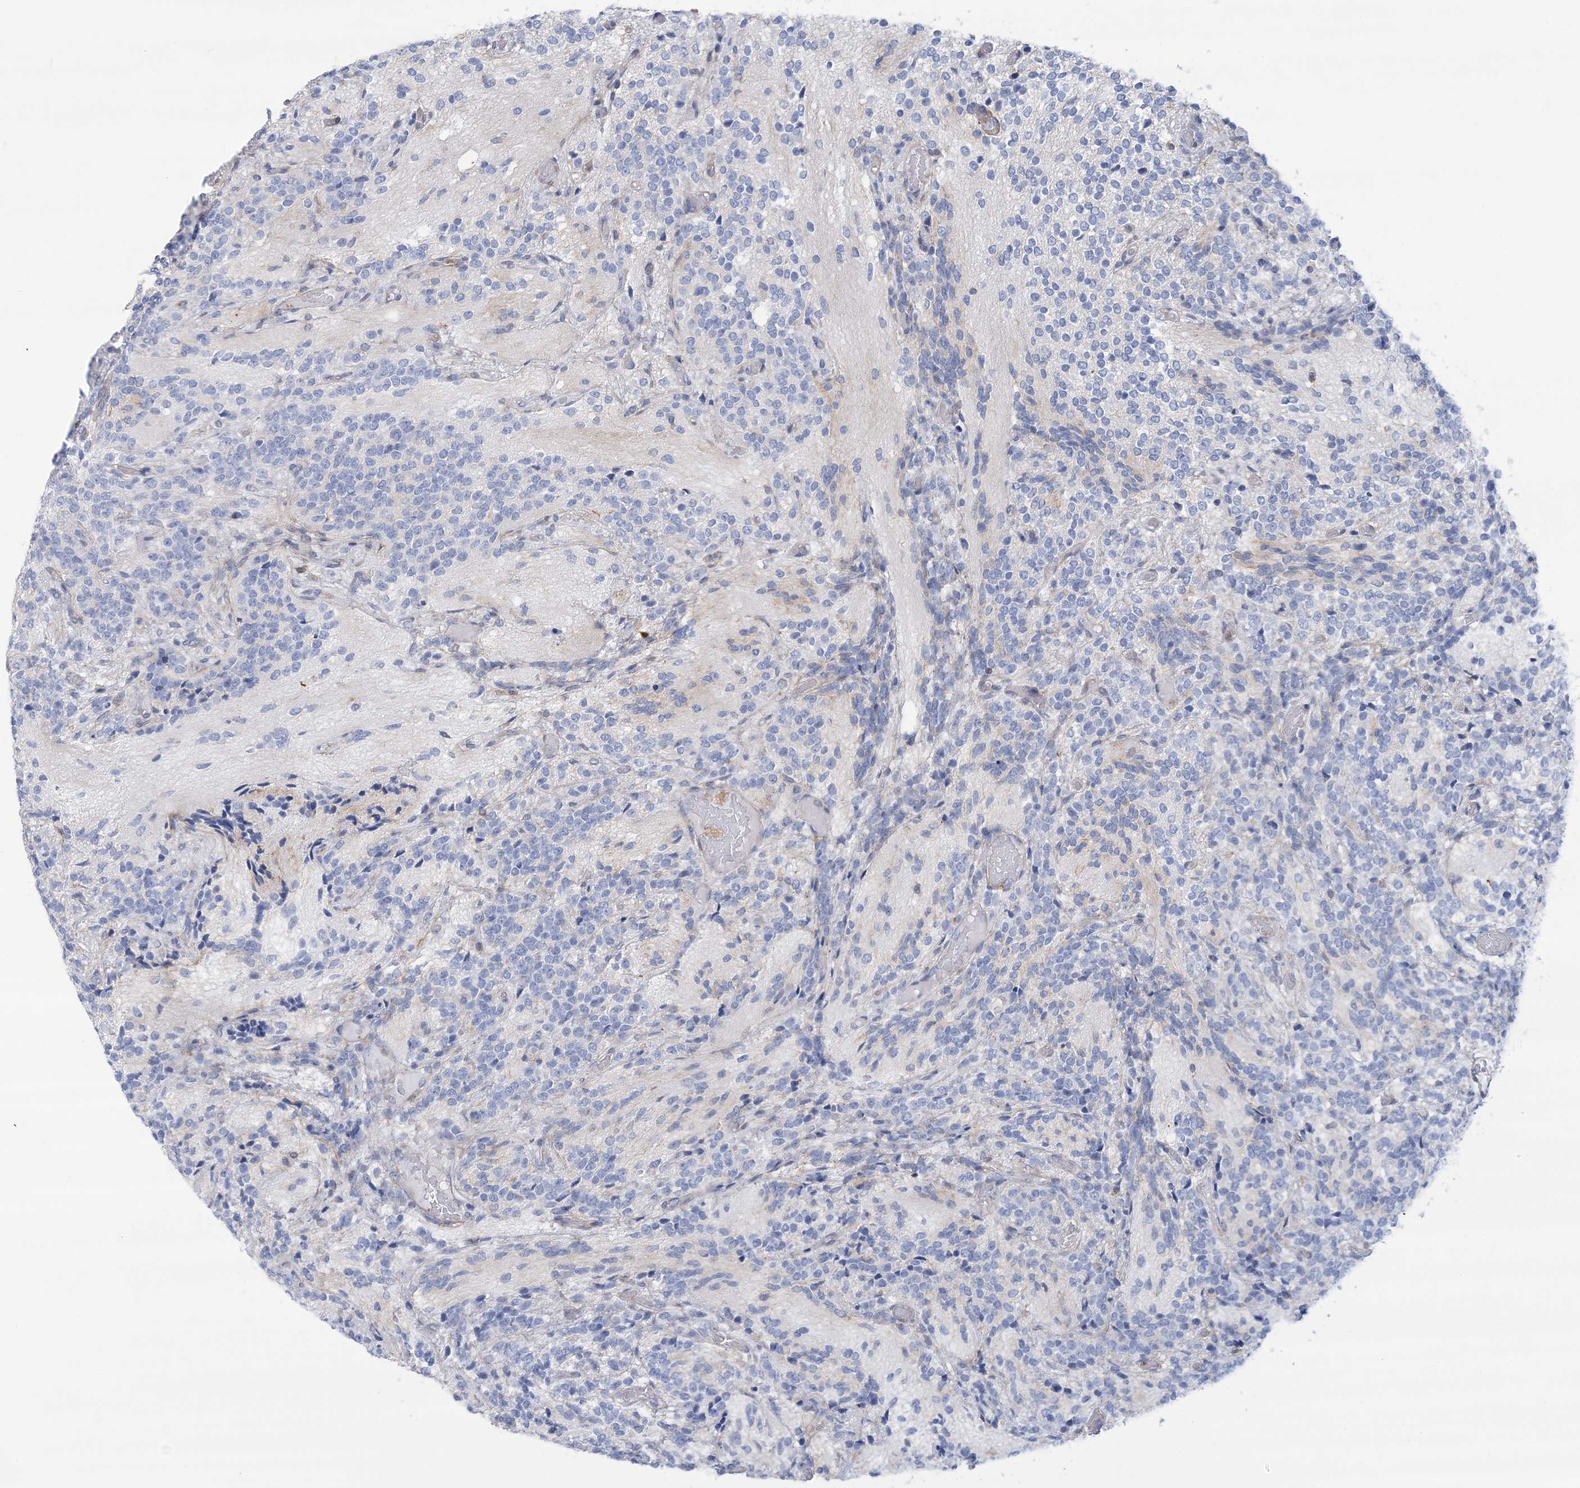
{"staining": {"intensity": "negative", "quantity": "none", "location": "none"}, "tissue": "glioma", "cell_type": "Tumor cells", "image_type": "cancer", "snomed": [{"axis": "morphology", "description": "Glioma, malignant, Low grade"}, {"axis": "topography", "description": "Brain"}], "caption": "The image reveals no staining of tumor cells in glioma. (Stains: DAB (3,3'-diaminobenzidine) immunohistochemistry (IHC) with hematoxylin counter stain, Microscopy: brightfield microscopy at high magnification).", "gene": "C11orf21", "patient": {"sex": "female", "age": 1}}